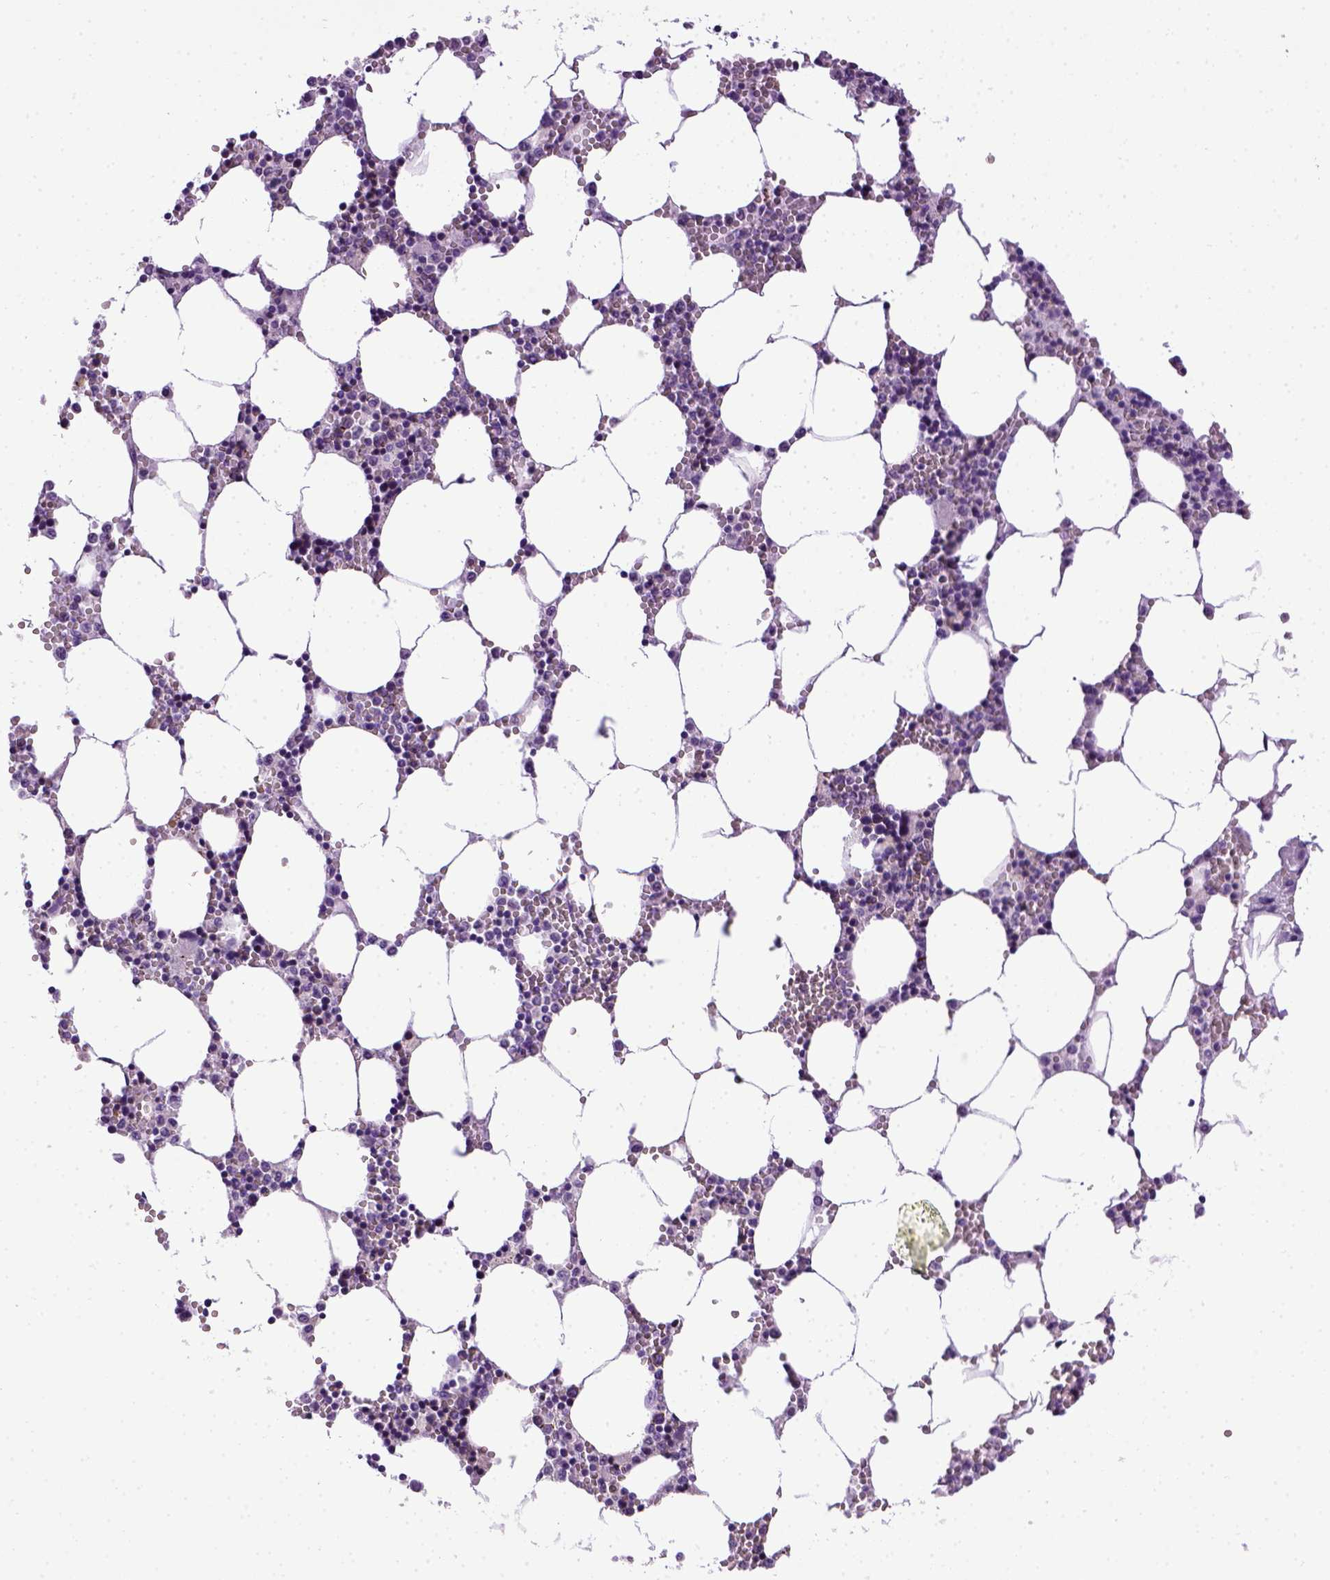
{"staining": {"intensity": "negative", "quantity": "none", "location": "none"}, "tissue": "bone marrow", "cell_type": "Hematopoietic cells", "image_type": "normal", "snomed": [{"axis": "morphology", "description": "Normal tissue, NOS"}, {"axis": "topography", "description": "Bone marrow"}], "caption": "This is an immunohistochemistry photomicrograph of normal bone marrow. There is no positivity in hematopoietic cells.", "gene": "CDH1", "patient": {"sex": "female", "age": 64}}